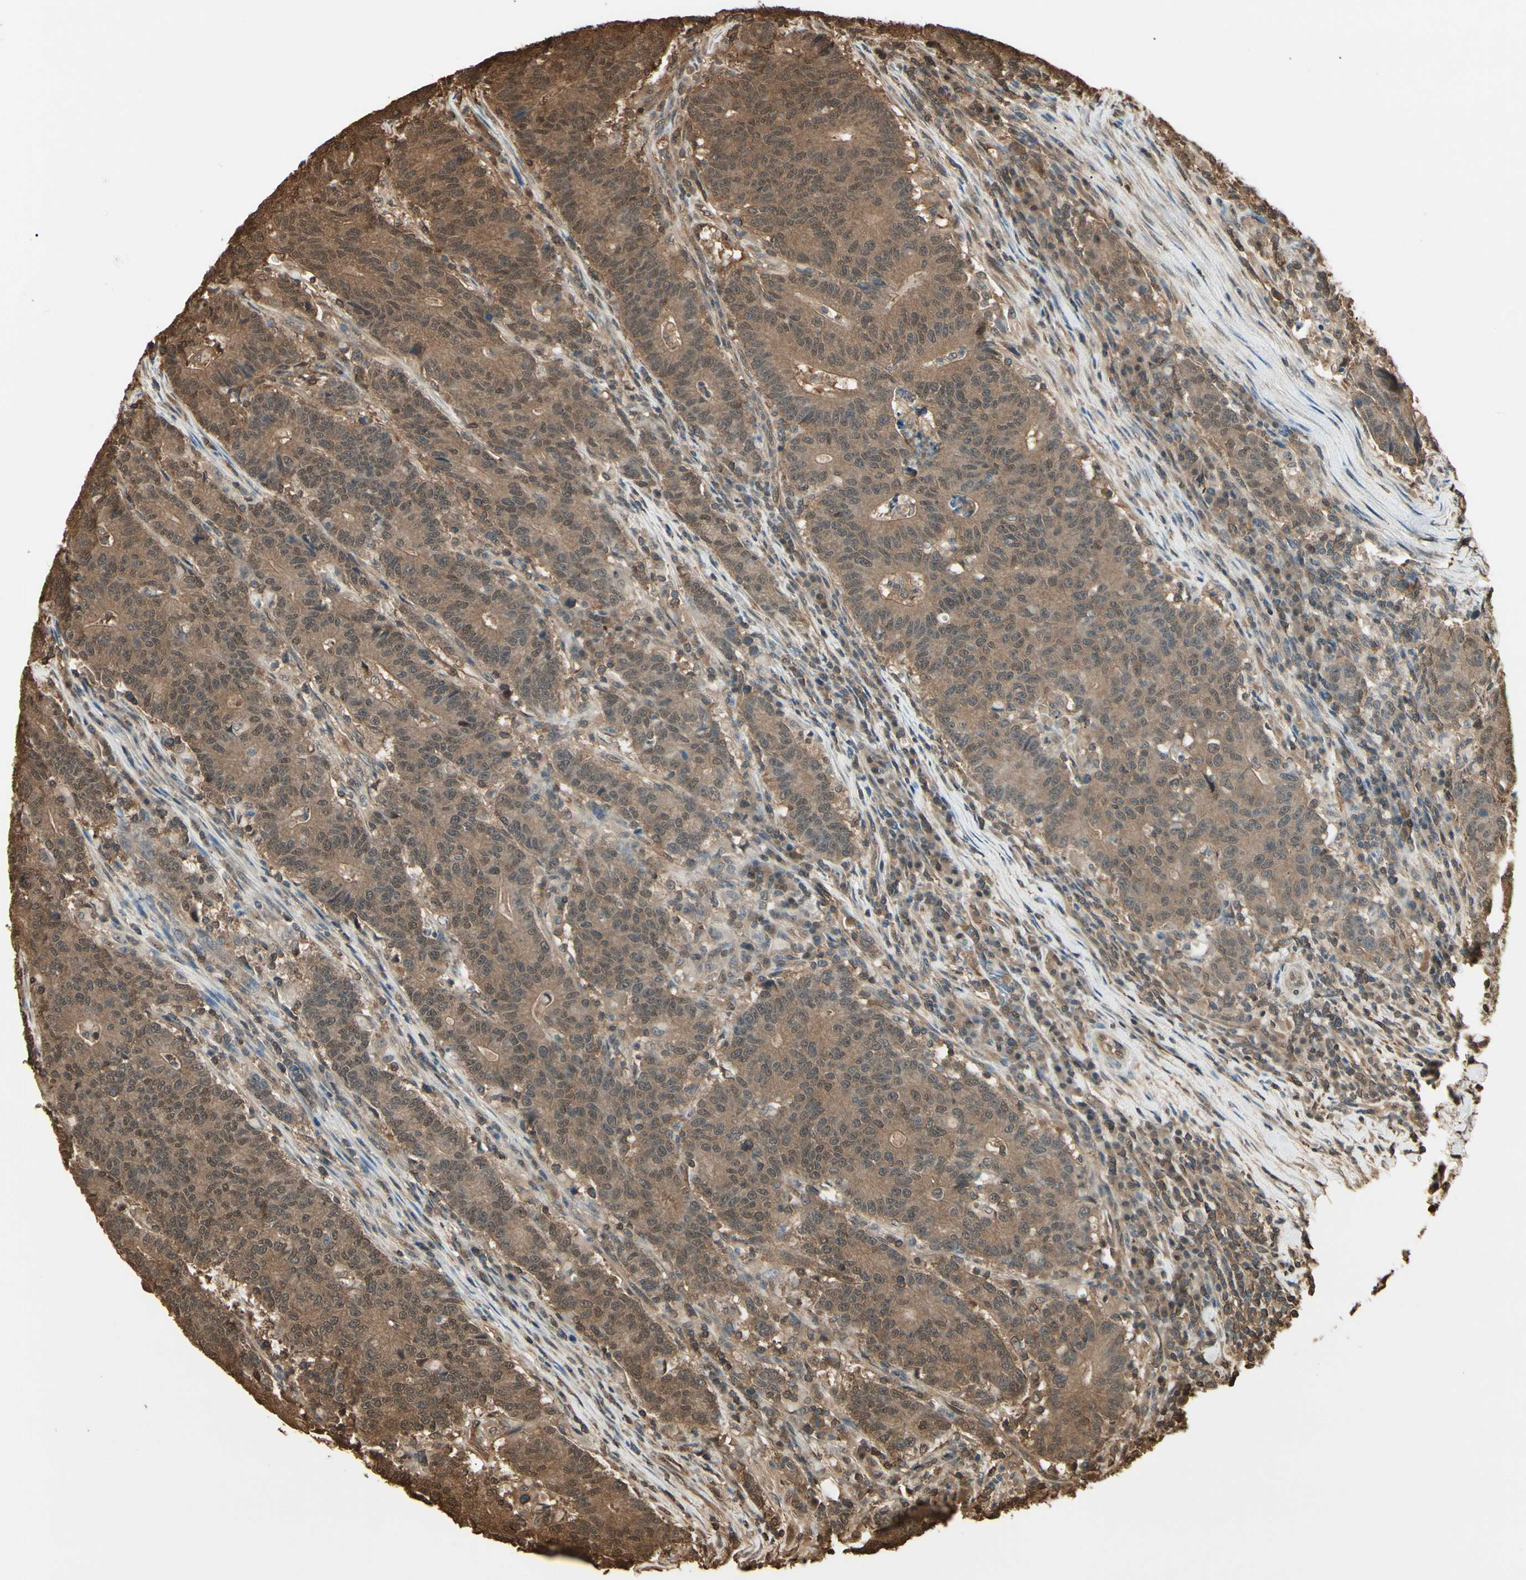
{"staining": {"intensity": "moderate", "quantity": ">75%", "location": "cytoplasmic/membranous,nuclear"}, "tissue": "colorectal cancer", "cell_type": "Tumor cells", "image_type": "cancer", "snomed": [{"axis": "morphology", "description": "Normal tissue, NOS"}, {"axis": "morphology", "description": "Adenocarcinoma, NOS"}, {"axis": "topography", "description": "Colon"}], "caption": "This is a histology image of IHC staining of adenocarcinoma (colorectal), which shows moderate staining in the cytoplasmic/membranous and nuclear of tumor cells.", "gene": "YWHAE", "patient": {"sex": "female", "age": 75}}